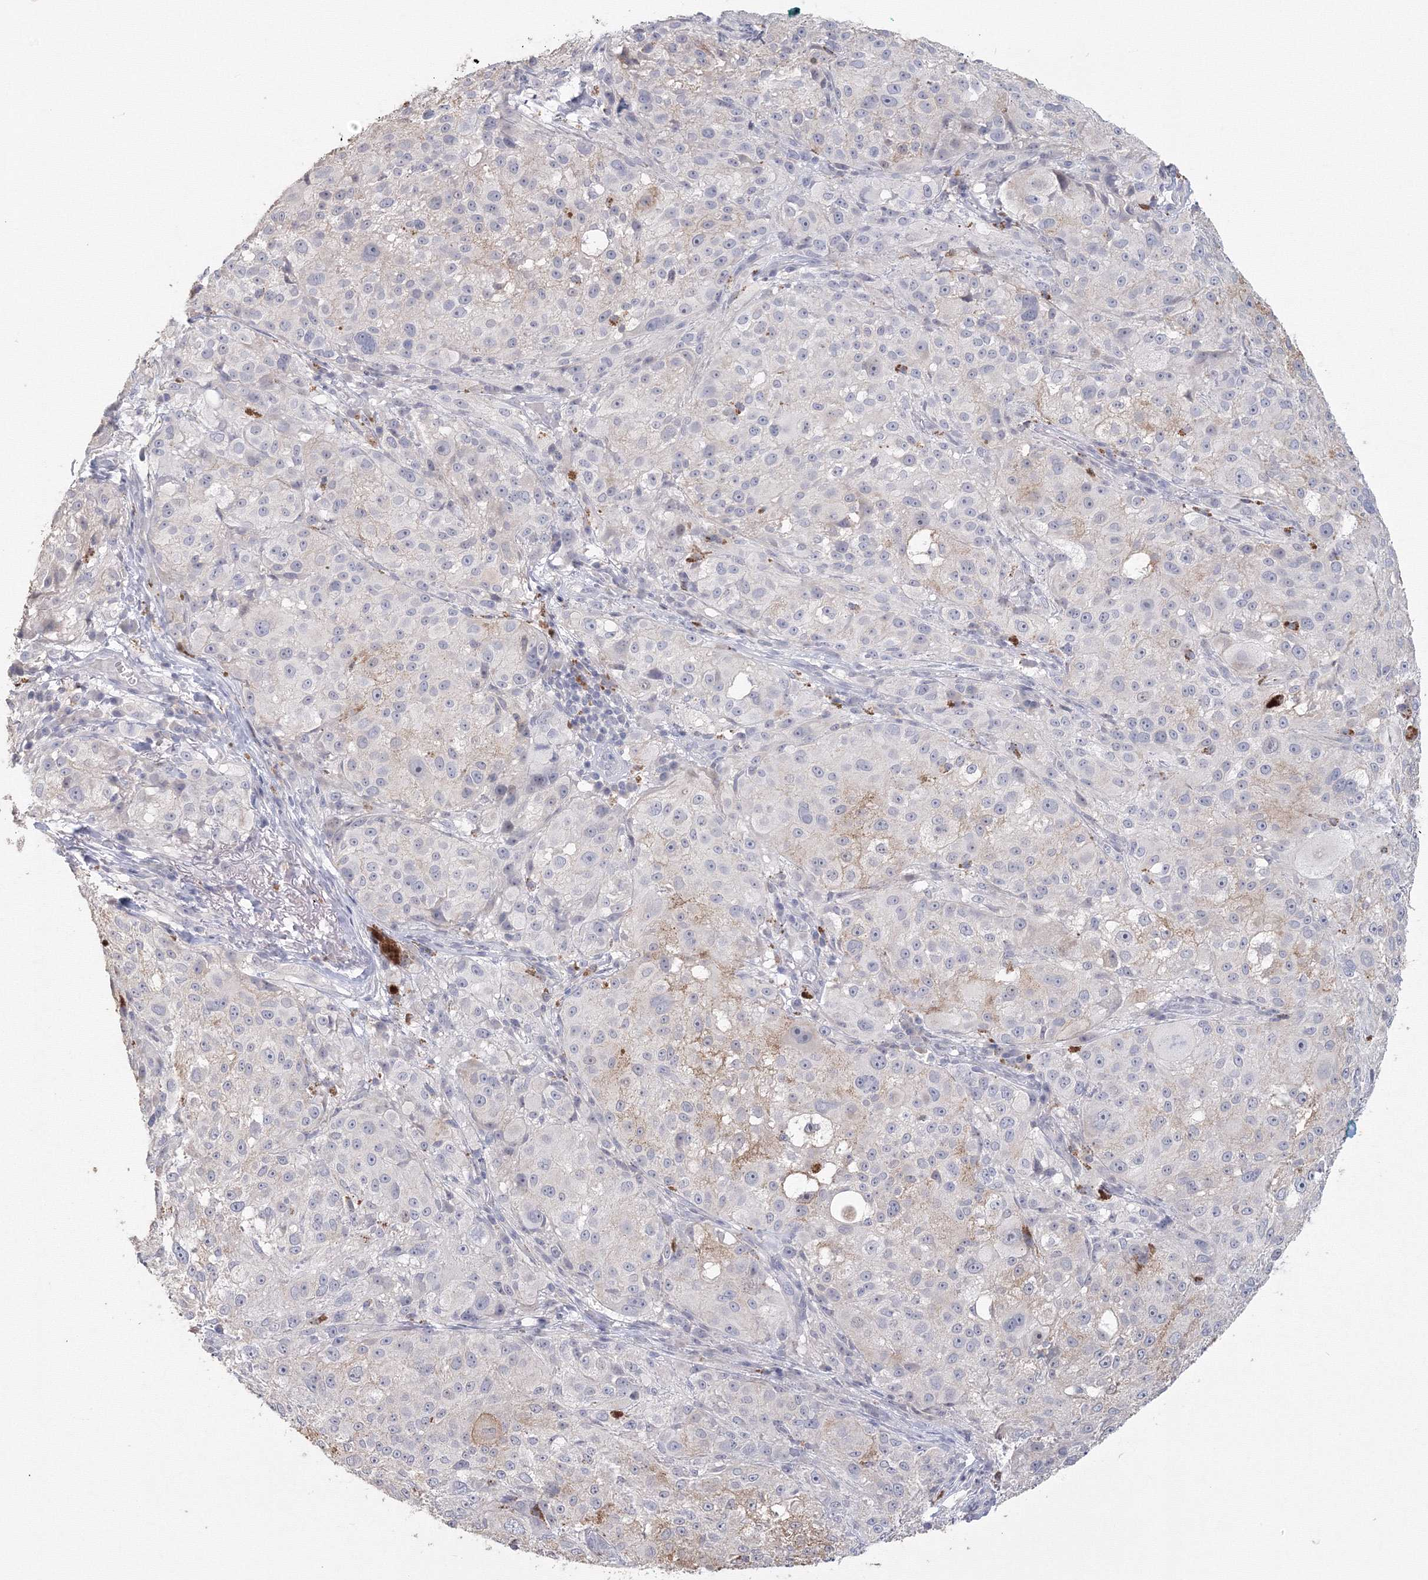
{"staining": {"intensity": "negative", "quantity": "none", "location": "none"}, "tissue": "melanoma", "cell_type": "Tumor cells", "image_type": "cancer", "snomed": [{"axis": "morphology", "description": "Necrosis, NOS"}, {"axis": "morphology", "description": "Malignant melanoma, NOS"}, {"axis": "topography", "description": "Skin"}], "caption": "Tumor cells are negative for brown protein staining in malignant melanoma.", "gene": "TACC2", "patient": {"sex": "female", "age": 87}}